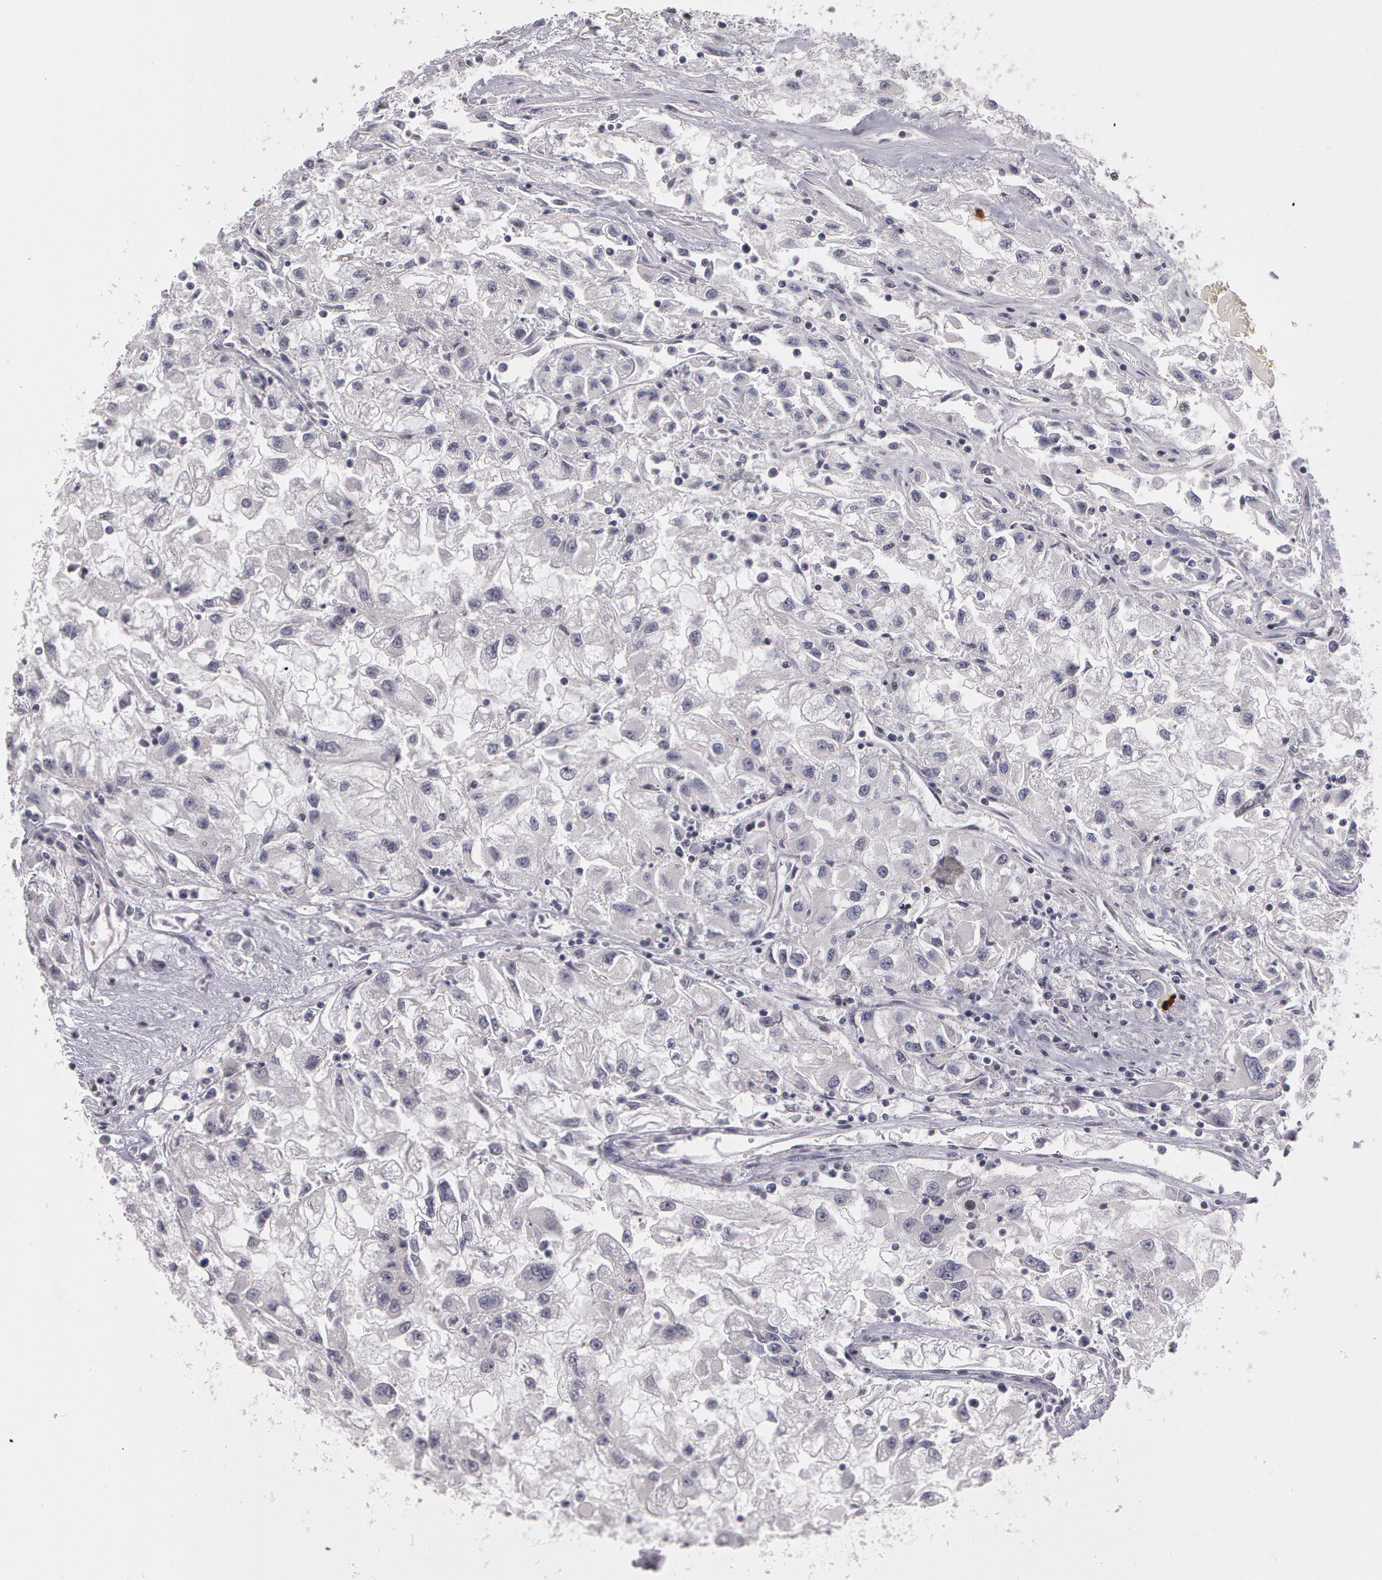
{"staining": {"intensity": "negative", "quantity": "none", "location": "none"}, "tissue": "renal cancer", "cell_type": "Tumor cells", "image_type": "cancer", "snomed": [{"axis": "morphology", "description": "Adenocarcinoma, NOS"}, {"axis": "topography", "description": "Kidney"}], "caption": "IHC image of renal cancer (adenocarcinoma) stained for a protein (brown), which demonstrates no staining in tumor cells. Brightfield microscopy of immunohistochemistry stained with DAB (brown) and hematoxylin (blue), captured at high magnification.", "gene": "PRICKLE1", "patient": {"sex": "male", "age": 59}}